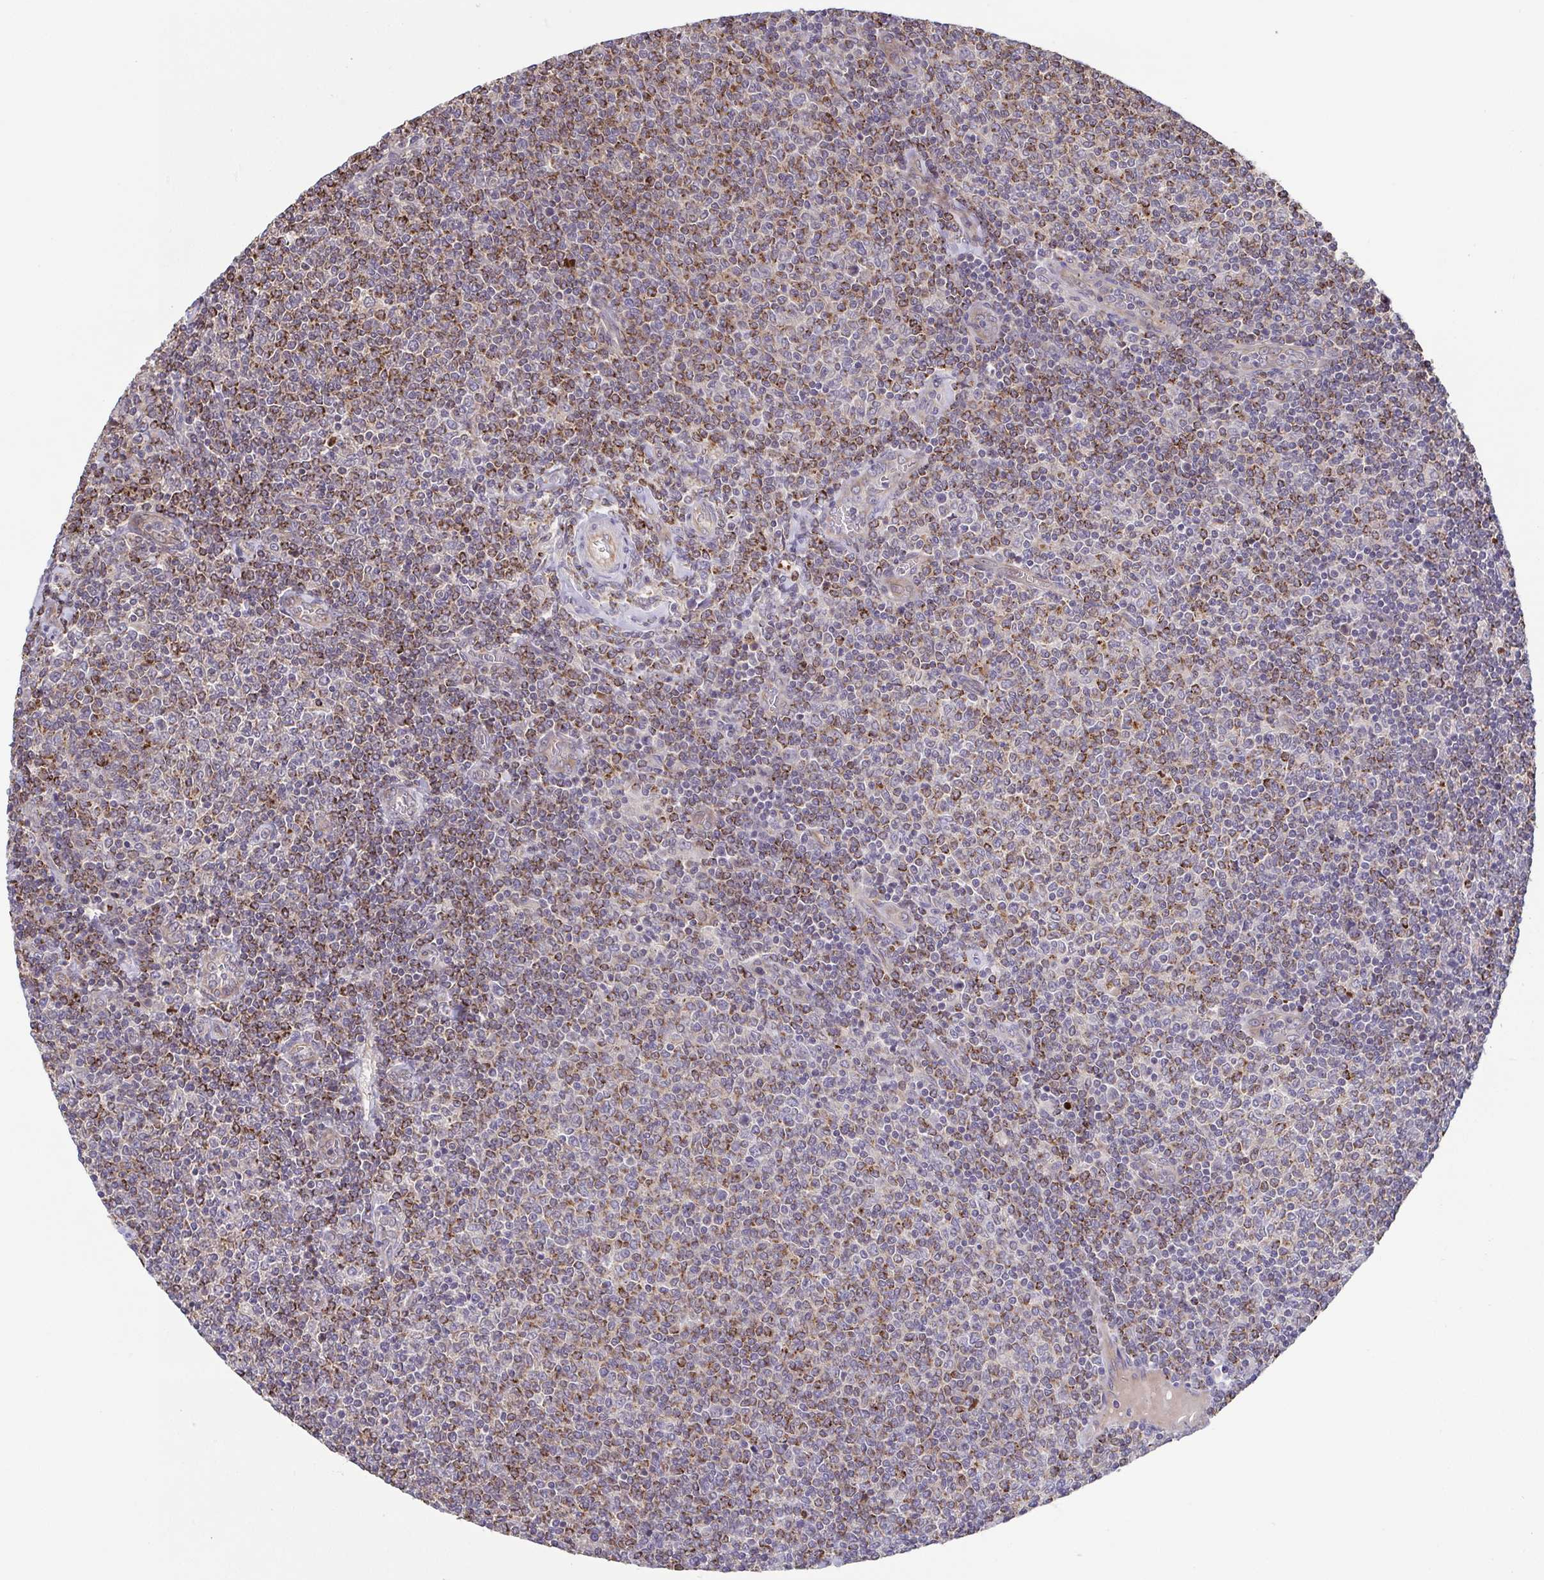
{"staining": {"intensity": "moderate", "quantity": "25%-75%", "location": "cytoplasmic/membranous"}, "tissue": "lymphoma", "cell_type": "Tumor cells", "image_type": "cancer", "snomed": [{"axis": "morphology", "description": "Malignant lymphoma, non-Hodgkin's type, Low grade"}, {"axis": "topography", "description": "Lymph node"}], "caption": "Low-grade malignant lymphoma, non-Hodgkin's type stained with immunohistochemistry reveals moderate cytoplasmic/membranous expression in approximately 25%-75% of tumor cells.", "gene": "OSBPL7", "patient": {"sex": "male", "age": 52}}